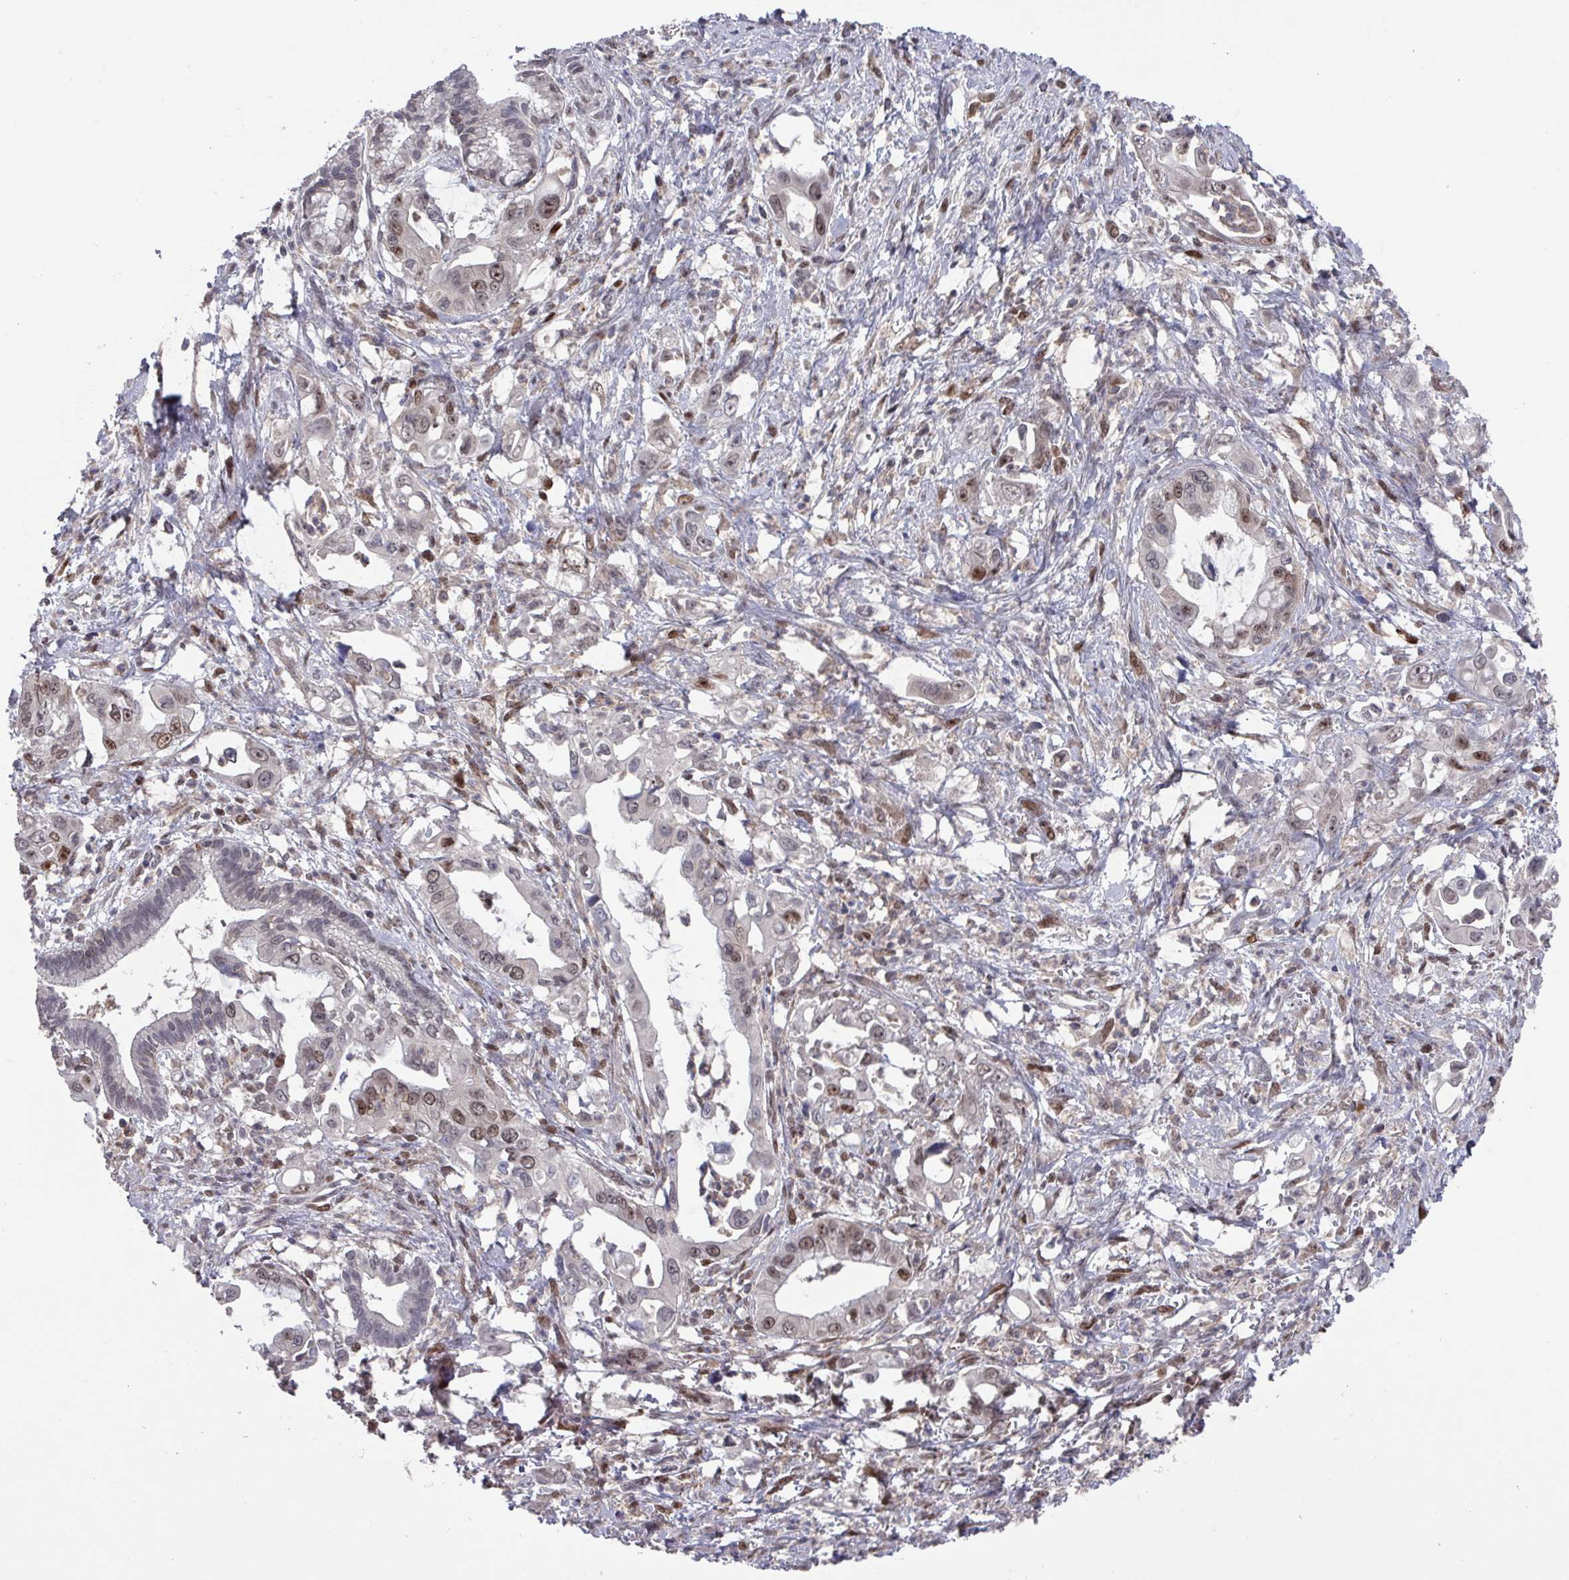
{"staining": {"intensity": "moderate", "quantity": "<25%", "location": "nuclear"}, "tissue": "pancreatic cancer", "cell_type": "Tumor cells", "image_type": "cancer", "snomed": [{"axis": "morphology", "description": "Adenocarcinoma, NOS"}, {"axis": "topography", "description": "Pancreas"}], "caption": "This histopathology image displays immunohistochemistry (IHC) staining of adenocarcinoma (pancreatic), with low moderate nuclear staining in about <25% of tumor cells.", "gene": "PRRX1", "patient": {"sex": "male", "age": 61}}